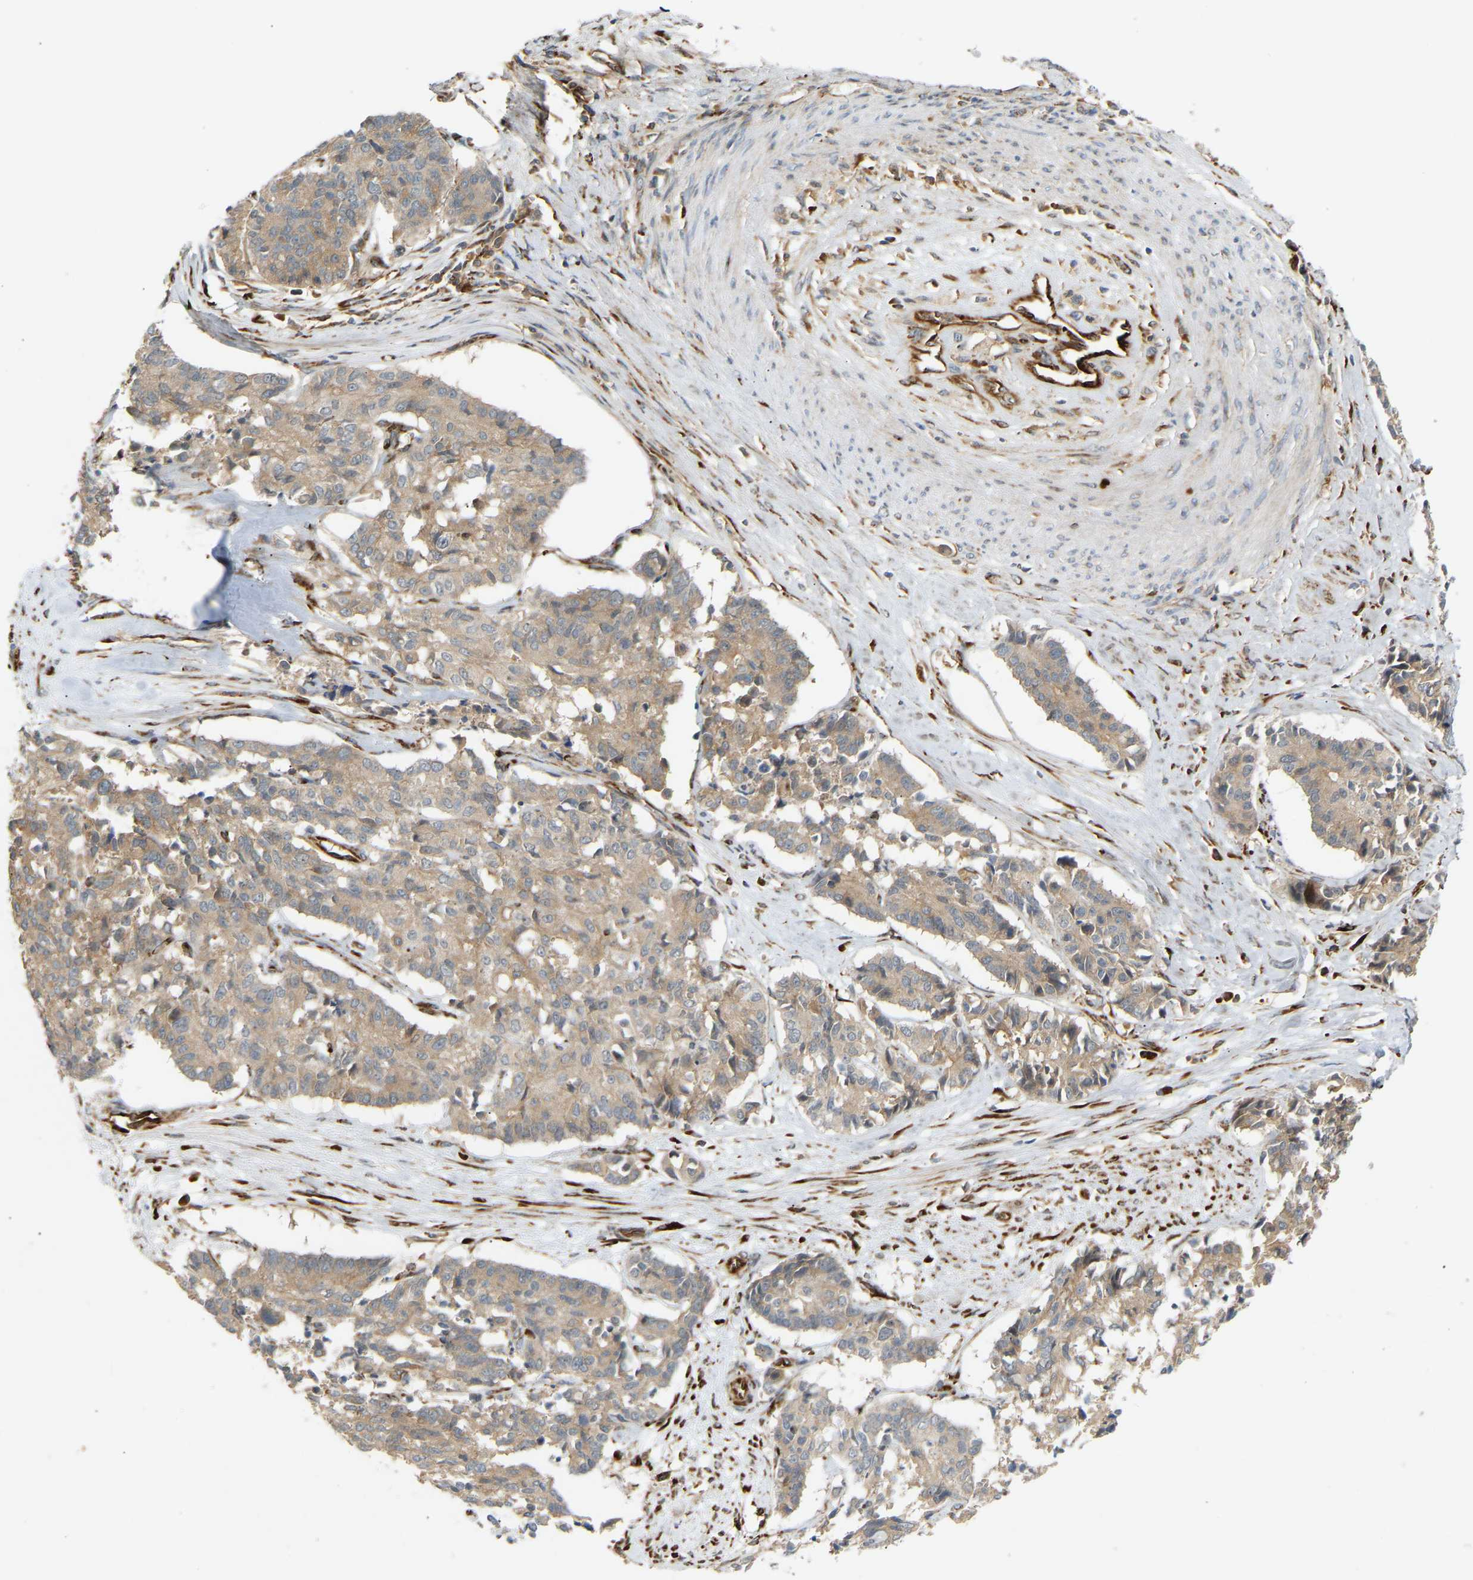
{"staining": {"intensity": "weak", "quantity": ">75%", "location": "cytoplasmic/membranous"}, "tissue": "cervical cancer", "cell_type": "Tumor cells", "image_type": "cancer", "snomed": [{"axis": "morphology", "description": "Squamous cell carcinoma, NOS"}, {"axis": "topography", "description": "Cervix"}], "caption": "Immunohistochemistry (DAB) staining of human cervical cancer (squamous cell carcinoma) reveals weak cytoplasmic/membranous protein staining in about >75% of tumor cells. Nuclei are stained in blue.", "gene": "PLCG2", "patient": {"sex": "female", "age": 35}}